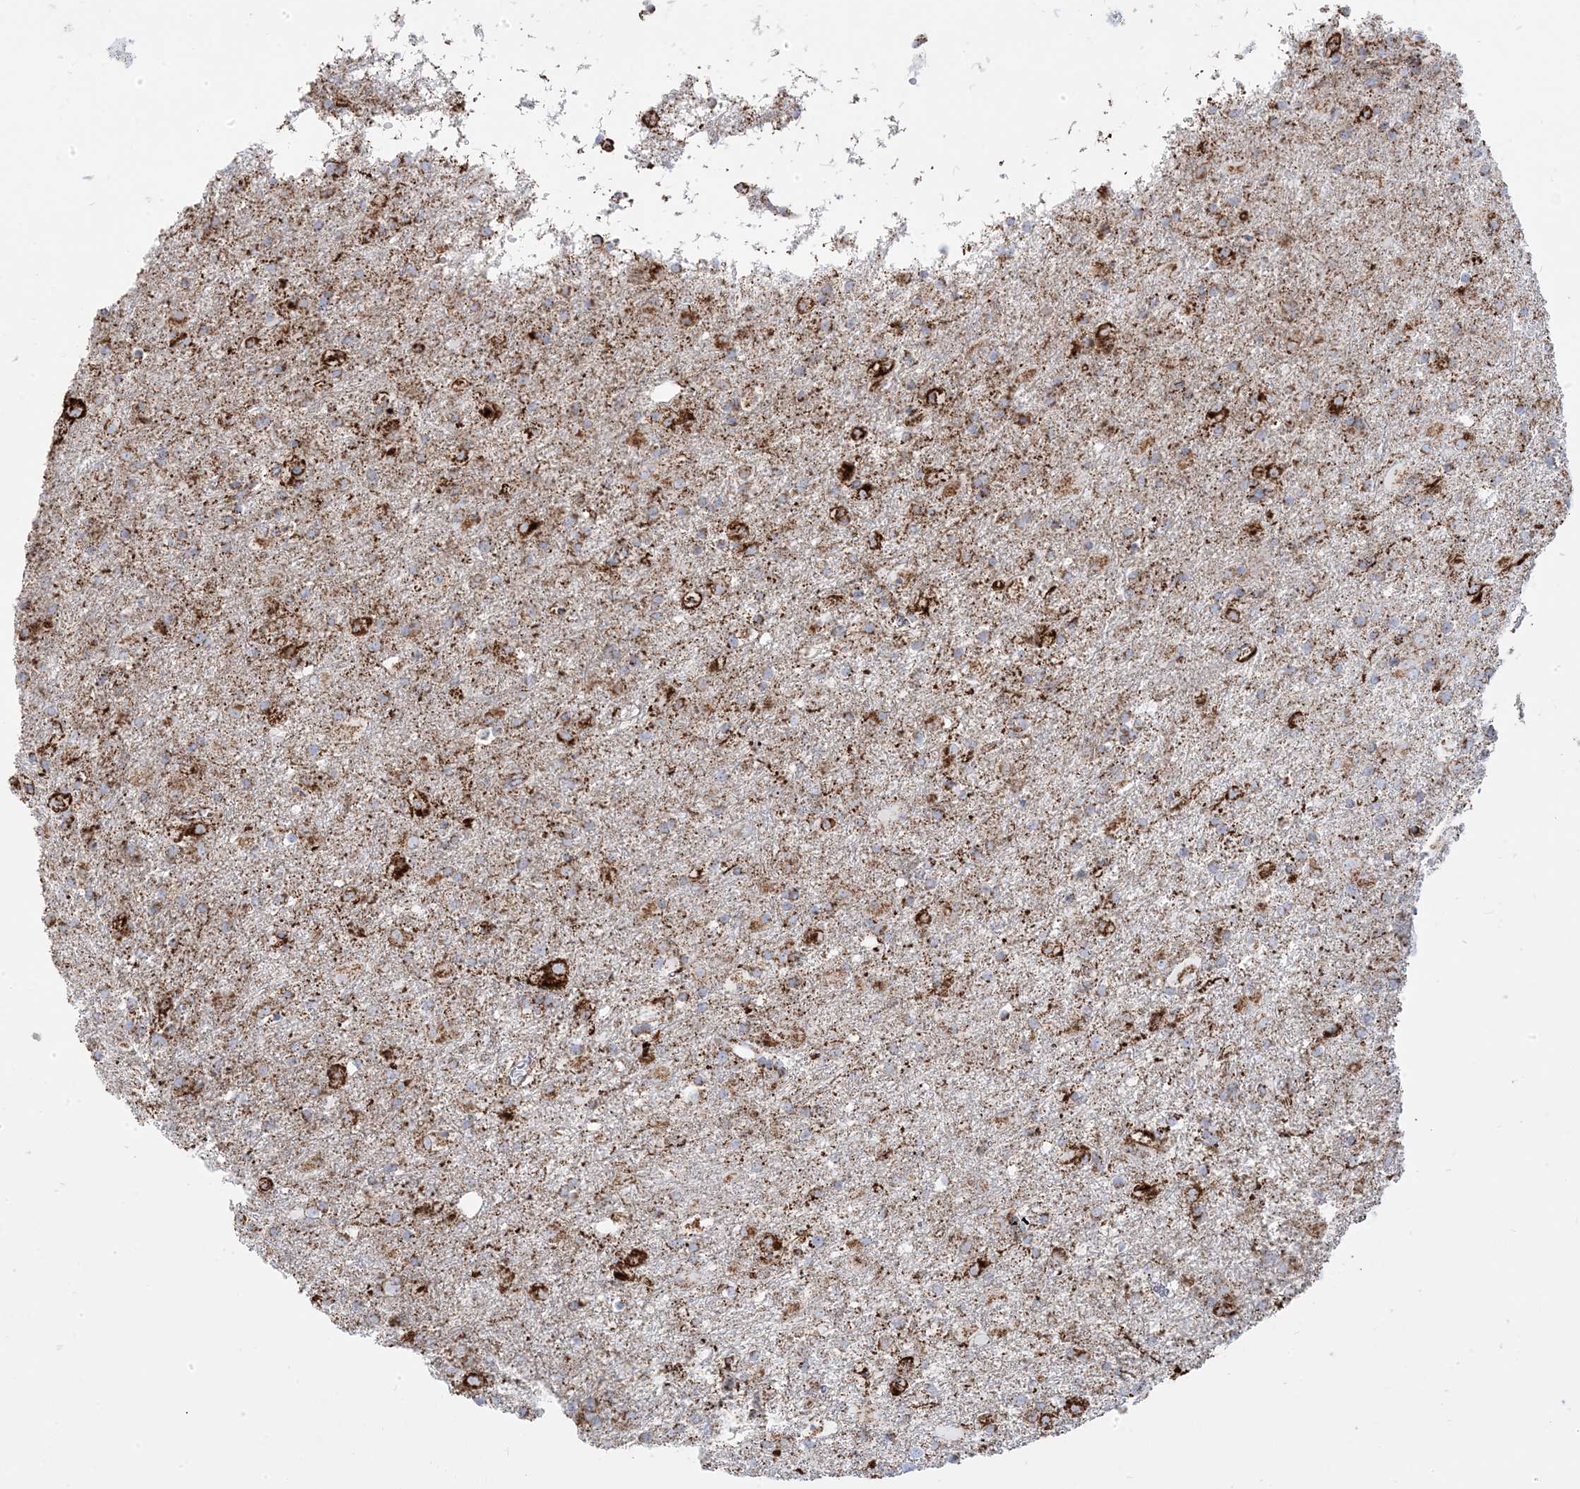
{"staining": {"intensity": "moderate", "quantity": ">75%", "location": "cytoplasmic/membranous"}, "tissue": "glioma", "cell_type": "Tumor cells", "image_type": "cancer", "snomed": [{"axis": "morphology", "description": "Glioma, malignant, Low grade"}, {"axis": "topography", "description": "Brain"}], "caption": "The photomicrograph reveals immunohistochemical staining of low-grade glioma (malignant). There is moderate cytoplasmic/membranous expression is identified in approximately >75% of tumor cells.", "gene": "PCCB", "patient": {"sex": "male", "age": 65}}